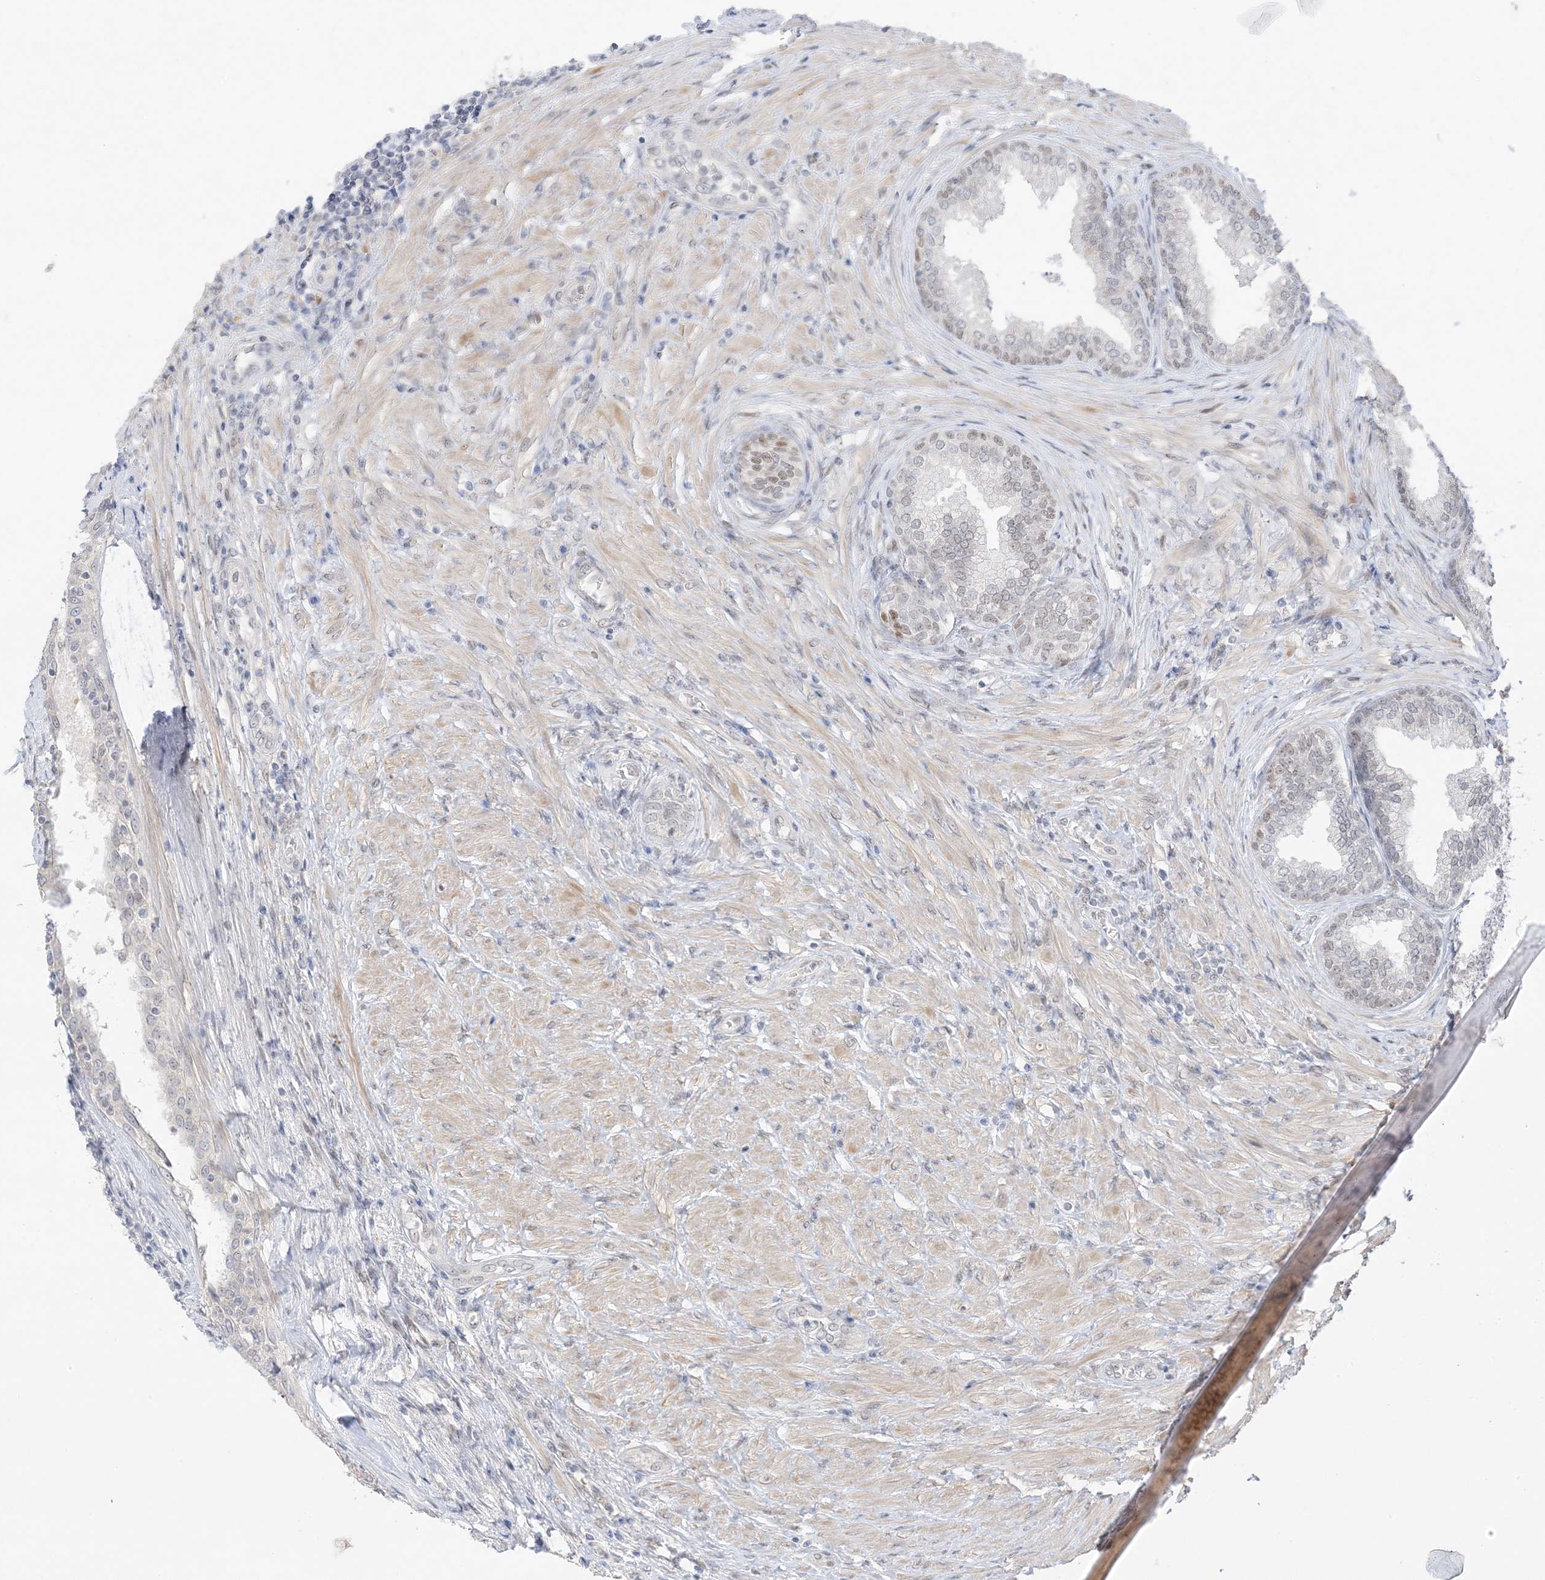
{"staining": {"intensity": "moderate", "quantity": "<25%", "location": "nuclear"}, "tissue": "prostate", "cell_type": "Glandular cells", "image_type": "normal", "snomed": [{"axis": "morphology", "description": "Normal tissue, NOS"}, {"axis": "topography", "description": "Prostate"}], "caption": "Glandular cells display moderate nuclear staining in approximately <25% of cells in normal prostate. (Stains: DAB in brown, nuclei in blue, Microscopy: brightfield microscopy at high magnification).", "gene": "MSL3", "patient": {"sex": "male", "age": 76}}